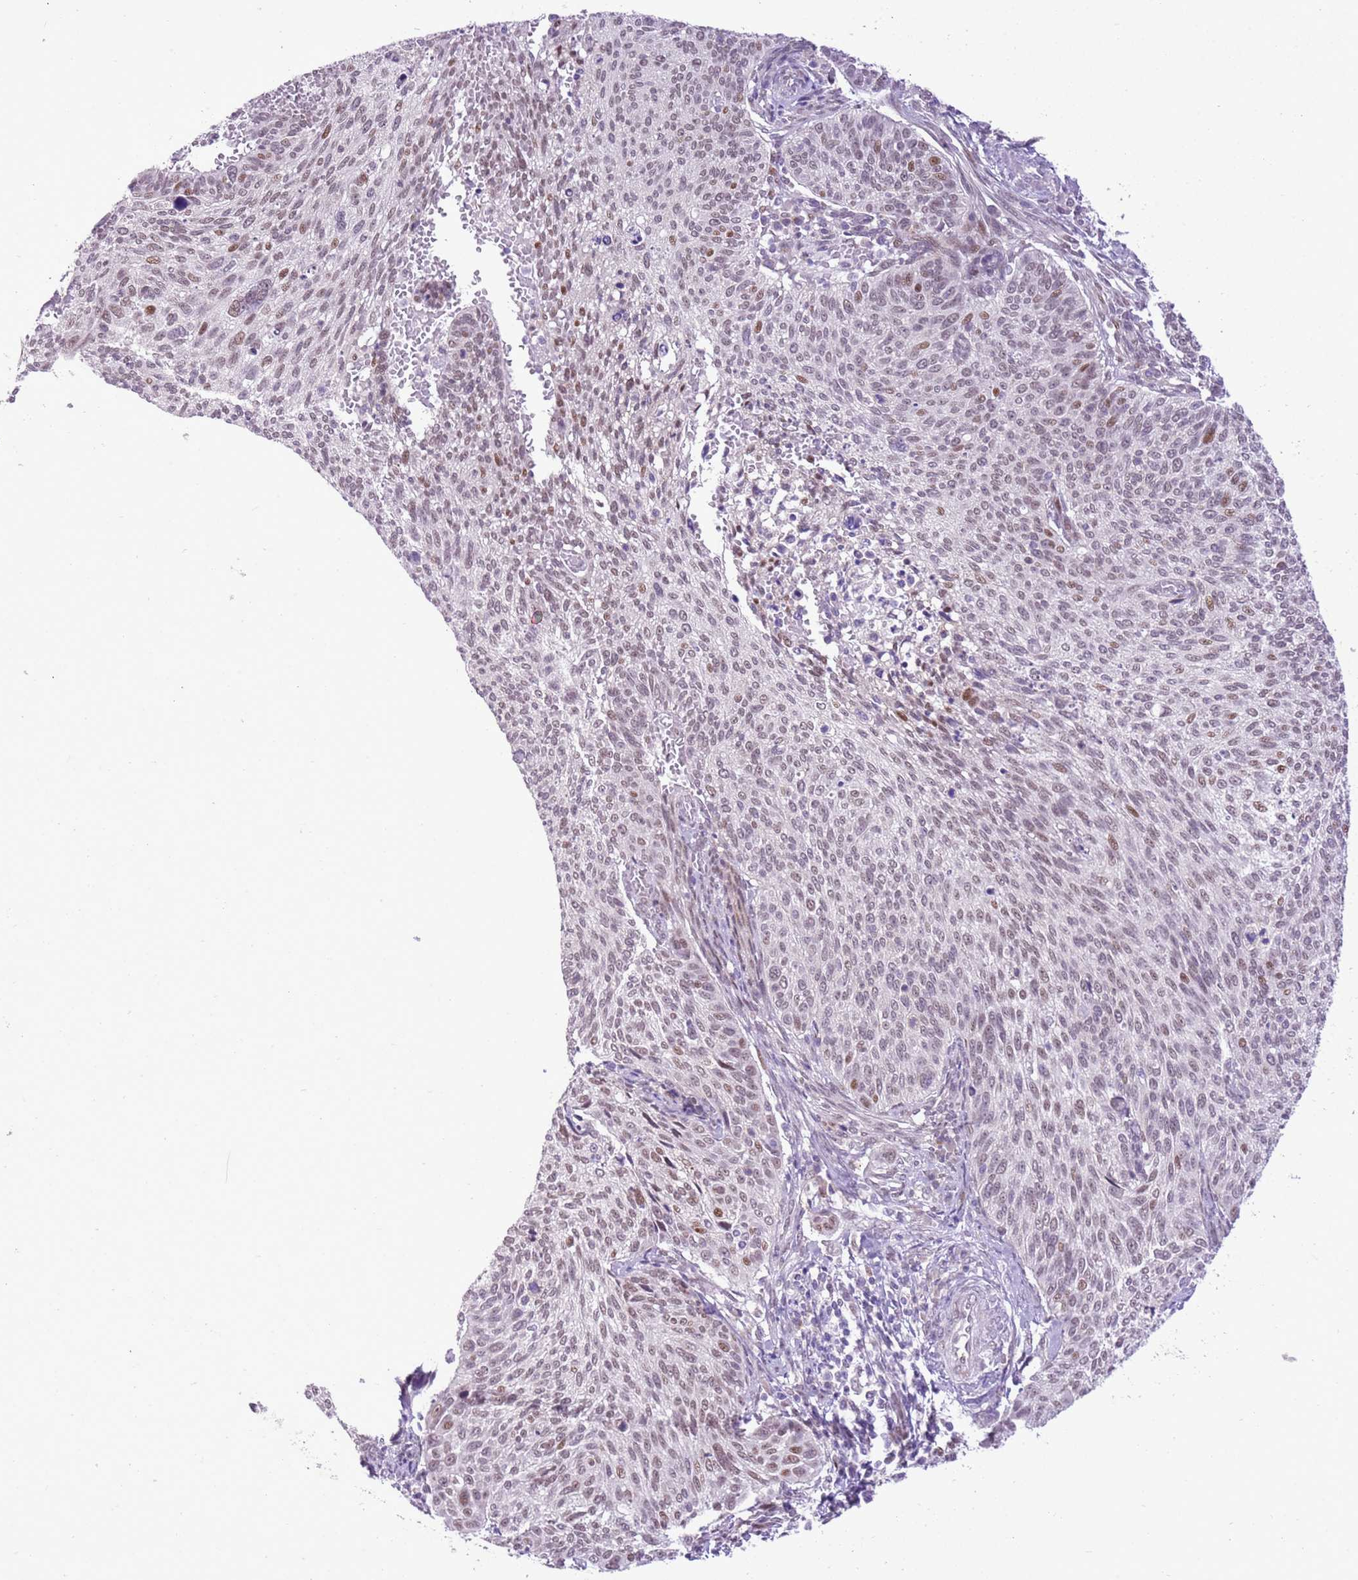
{"staining": {"intensity": "moderate", "quantity": "25%-75%", "location": "nuclear"}, "tissue": "cervical cancer", "cell_type": "Tumor cells", "image_type": "cancer", "snomed": [{"axis": "morphology", "description": "Squamous cell carcinoma, NOS"}, {"axis": "topography", "description": "Cervix"}], "caption": "A high-resolution micrograph shows immunohistochemistry (IHC) staining of cervical squamous cell carcinoma, which displays moderate nuclear staining in approximately 25%-75% of tumor cells. (brown staining indicates protein expression, while blue staining denotes nuclei).", "gene": "NACC2", "patient": {"sex": "female", "age": 70}}